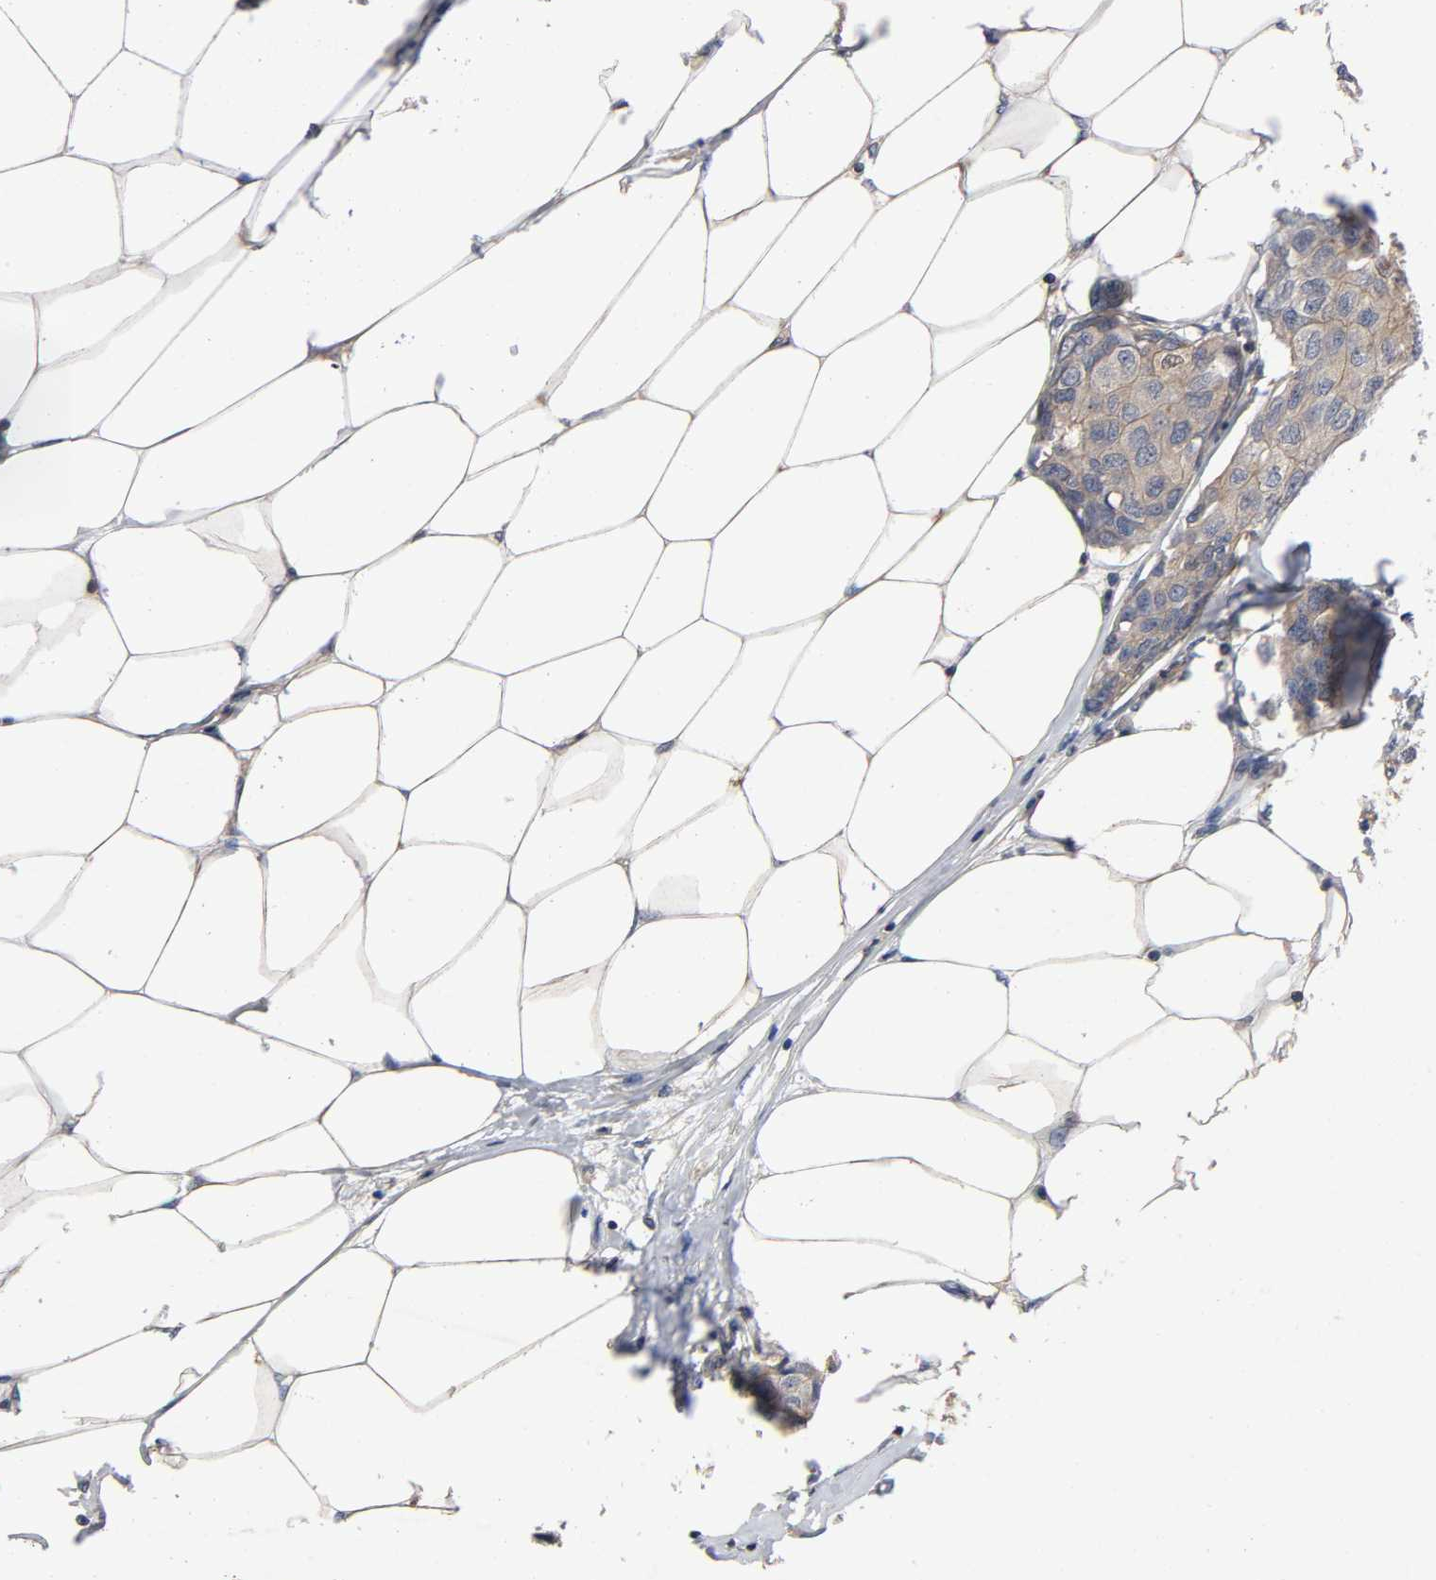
{"staining": {"intensity": "weak", "quantity": ">75%", "location": "cytoplasmic/membranous"}, "tissue": "breast cancer", "cell_type": "Tumor cells", "image_type": "cancer", "snomed": [{"axis": "morphology", "description": "Duct carcinoma"}, {"axis": "topography", "description": "Breast"}], "caption": "A histopathology image of breast cancer stained for a protein displays weak cytoplasmic/membranous brown staining in tumor cells. (Stains: DAB in brown, nuclei in blue, Microscopy: brightfield microscopy at high magnification).", "gene": "LAMTOR2", "patient": {"sex": "female", "age": 80}}